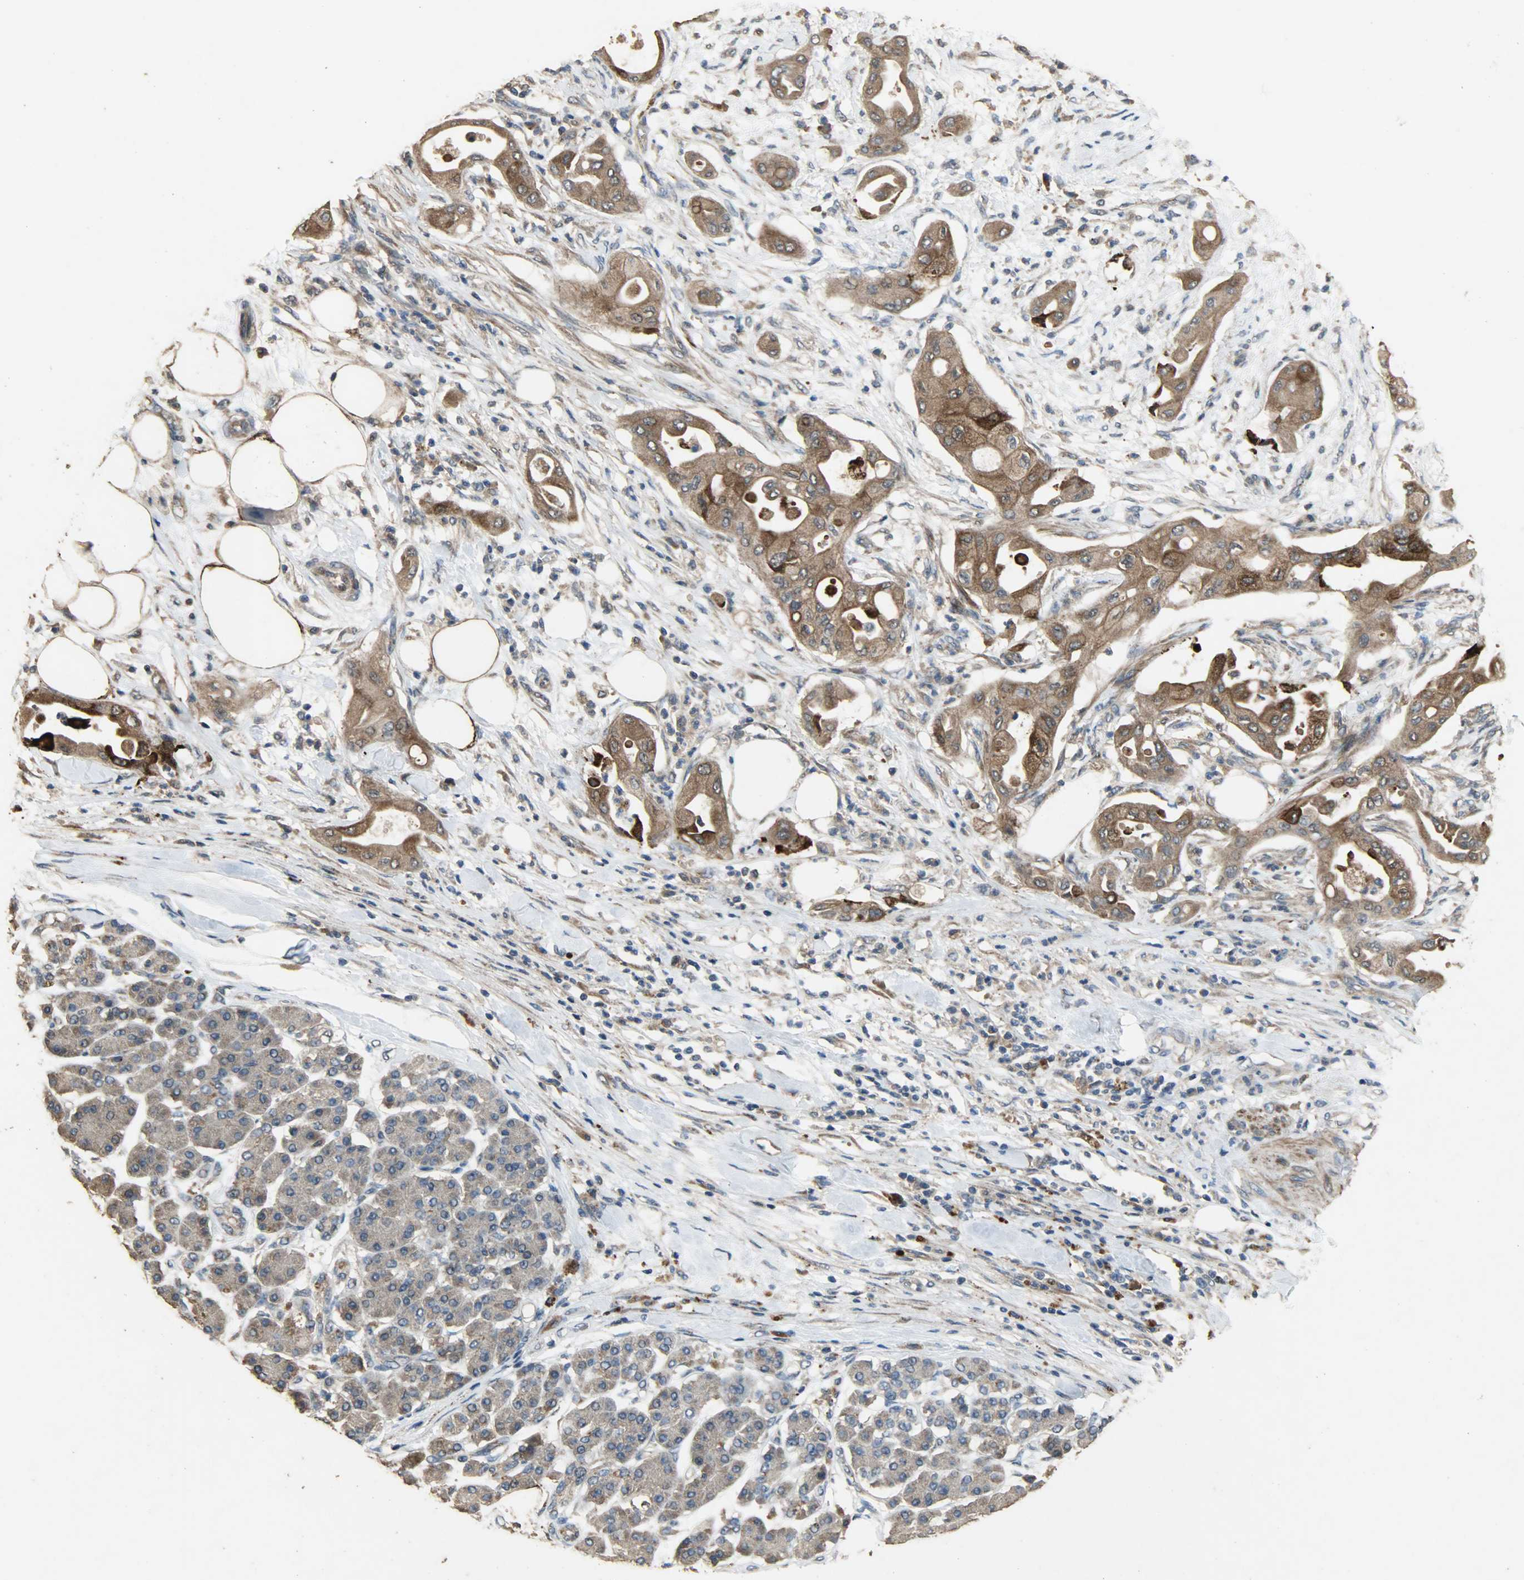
{"staining": {"intensity": "moderate", "quantity": ">75%", "location": "cytoplasmic/membranous"}, "tissue": "pancreatic cancer", "cell_type": "Tumor cells", "image_type": "cancer", "snomed": [{"axis": "morphology", "description": "Adenocarcinoma, NOS"}, {"axis": "morphology", "description": "Adenocarcinoma, metastatic, NOS"}, {"axis": "topography", "description": "Lymph node"}, {"axis": "topography", "description": "Pancreas"}, {"axis": "topography", "description": "Duodenum"}], "caption": "Protein analysis of pancreatic adenocarcinoma tissue reveals moderate cytoplasmic/membranous expression in about >75% of tumor cells.", "gene": "CDKN2C", "patient": {"sex": "female", "age": 64}}